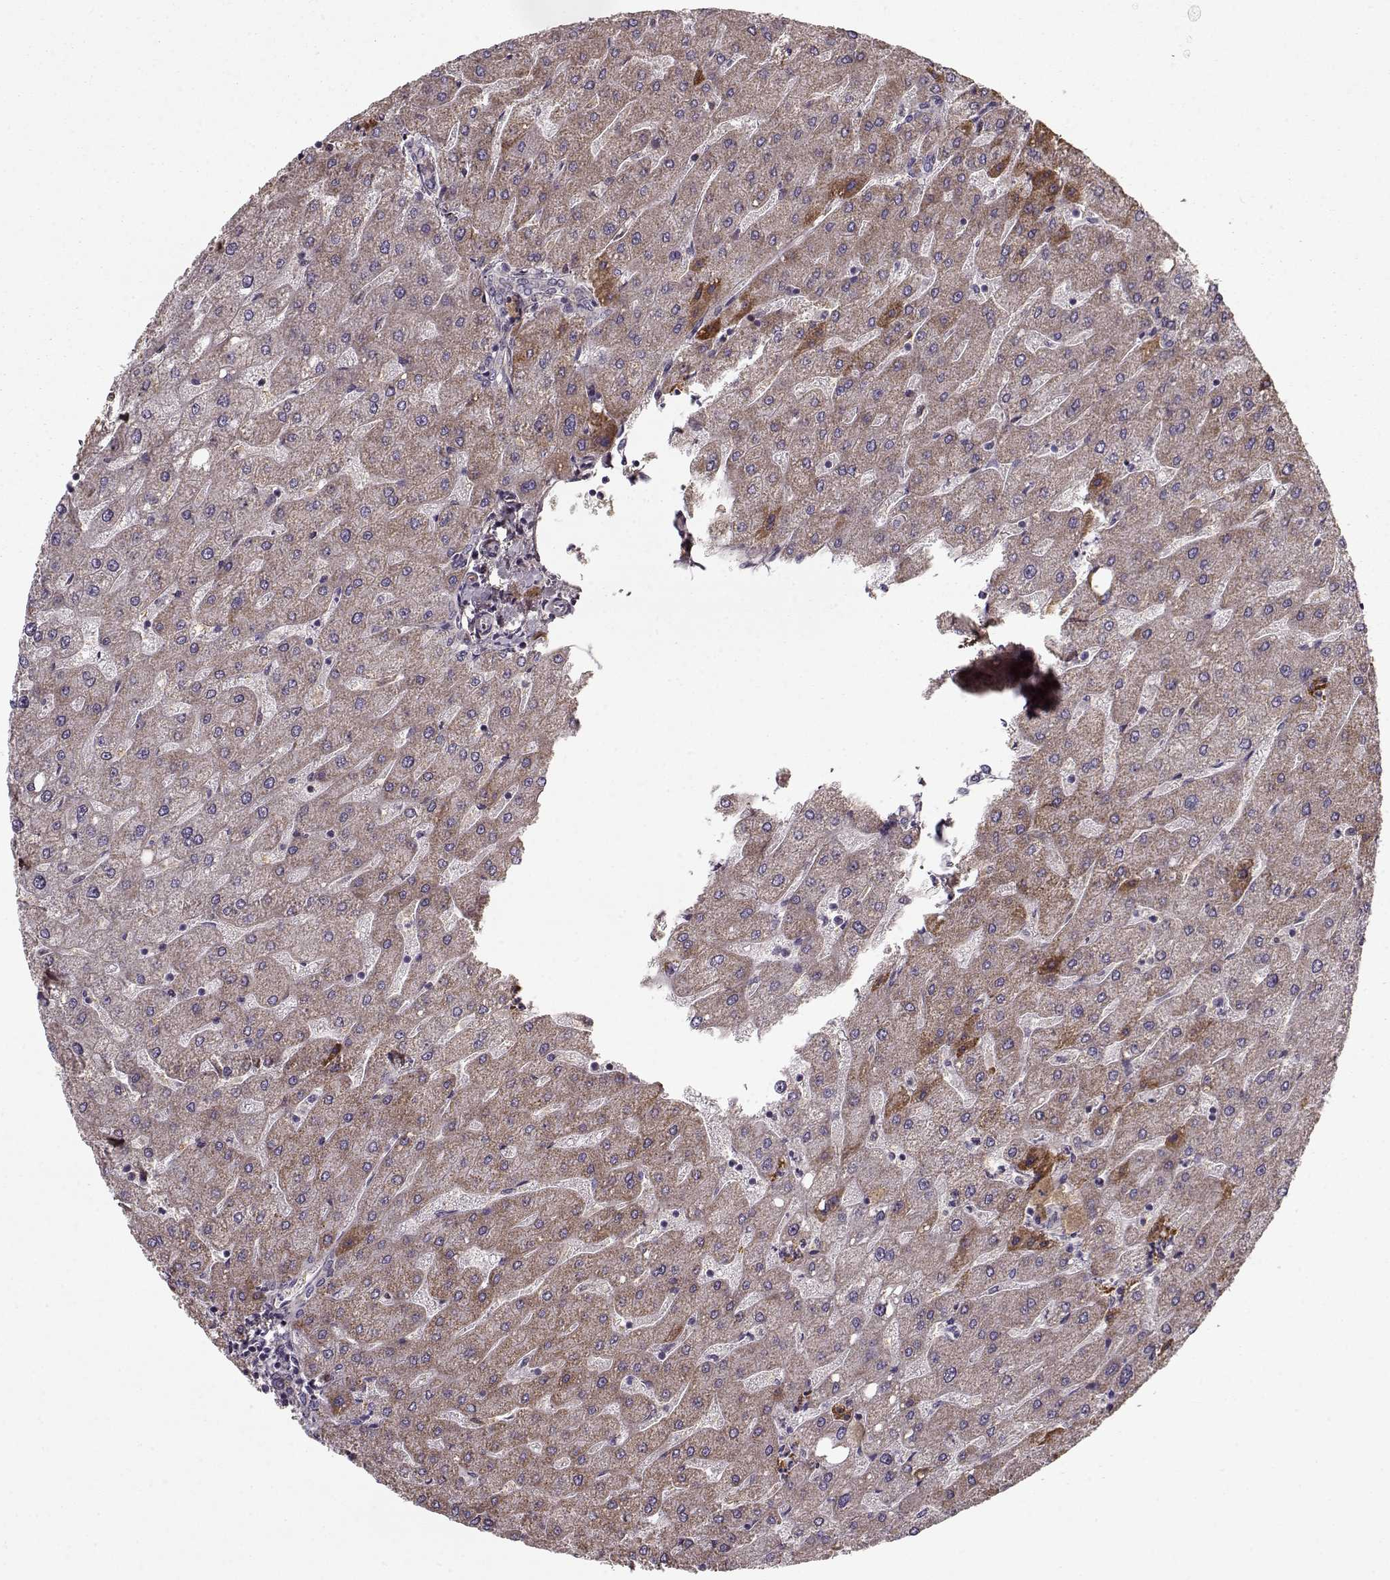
{"staining": {"intensity": "negative", "quantity": "none", "location": "none"}, "tissue": "liver", "cell_type": "Cholangiocytes", "image_type": "normal", "snomed": [{"axis": "morphology", "description": "Normal tissue, NOS"}, {"axis": "topography", "description": "Liver"}], "caption": "An immunohistochemistry (IHC) micrograph of normal liver is shown. There is no staining in cholangiocytes of liver.", "gene": "LUM", "patient": {"sex": "male", "age": 67}}